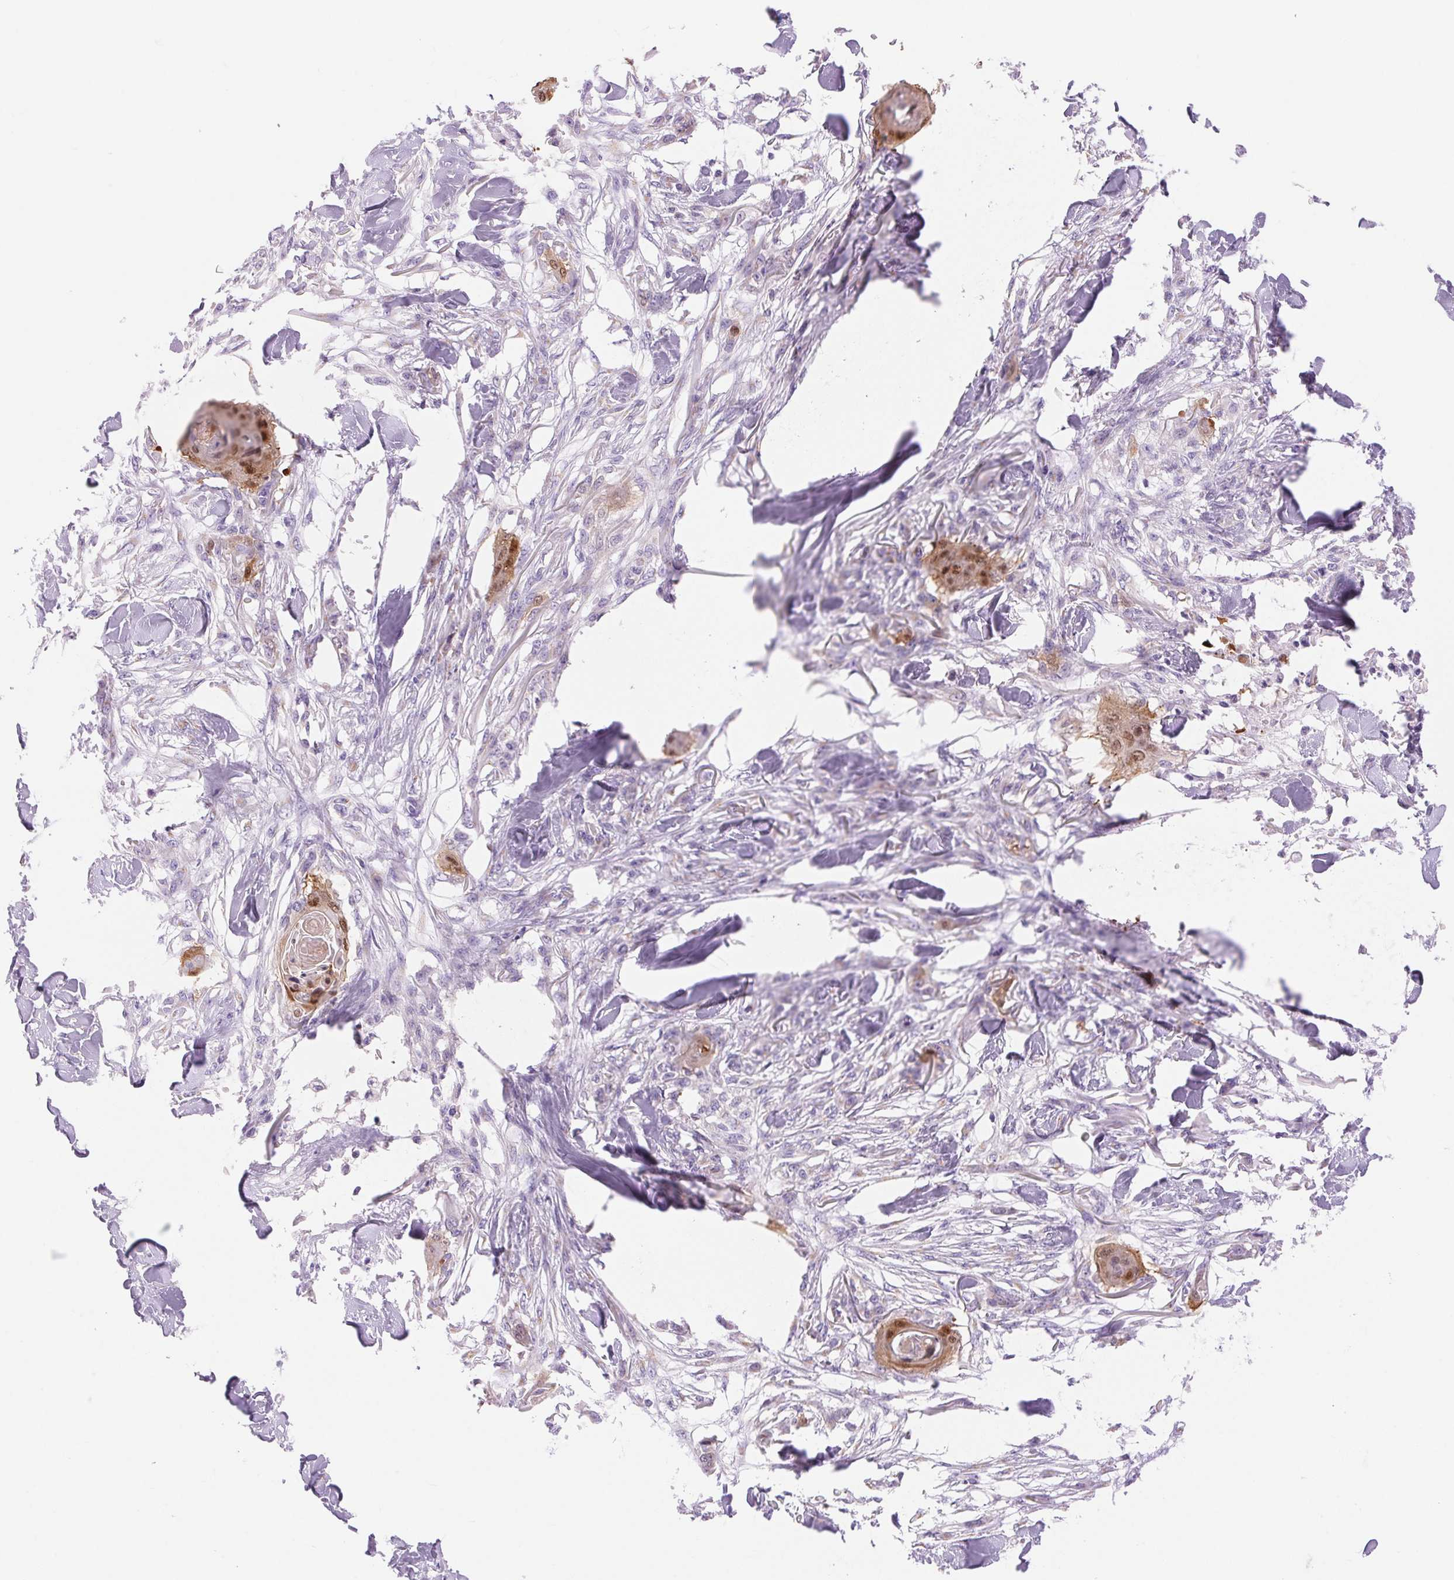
{"staining": {"intensity": "moderate", "quantity": "<25%", "location": "cytoplasmic/membranous,nuclear"}, "tissue": "skin cancer", "cell_type": "Tumor cells", "image_type": "cancer", "snomed": [{"axis": "morphology", "description": "Squamous cell carcinoma, NOS"}, {"axis": "topography", "description": "Skin"}], "caption": "Immunohistochemistry (IHC) of squamous cell carcinoma (skin) displays low levels of moderate cytoplasmic/membranous and nuclear positivity in about <25% of tumor cells.", "gene": "SERPINB3", "patient": {"sex": "female", "age": 59}}